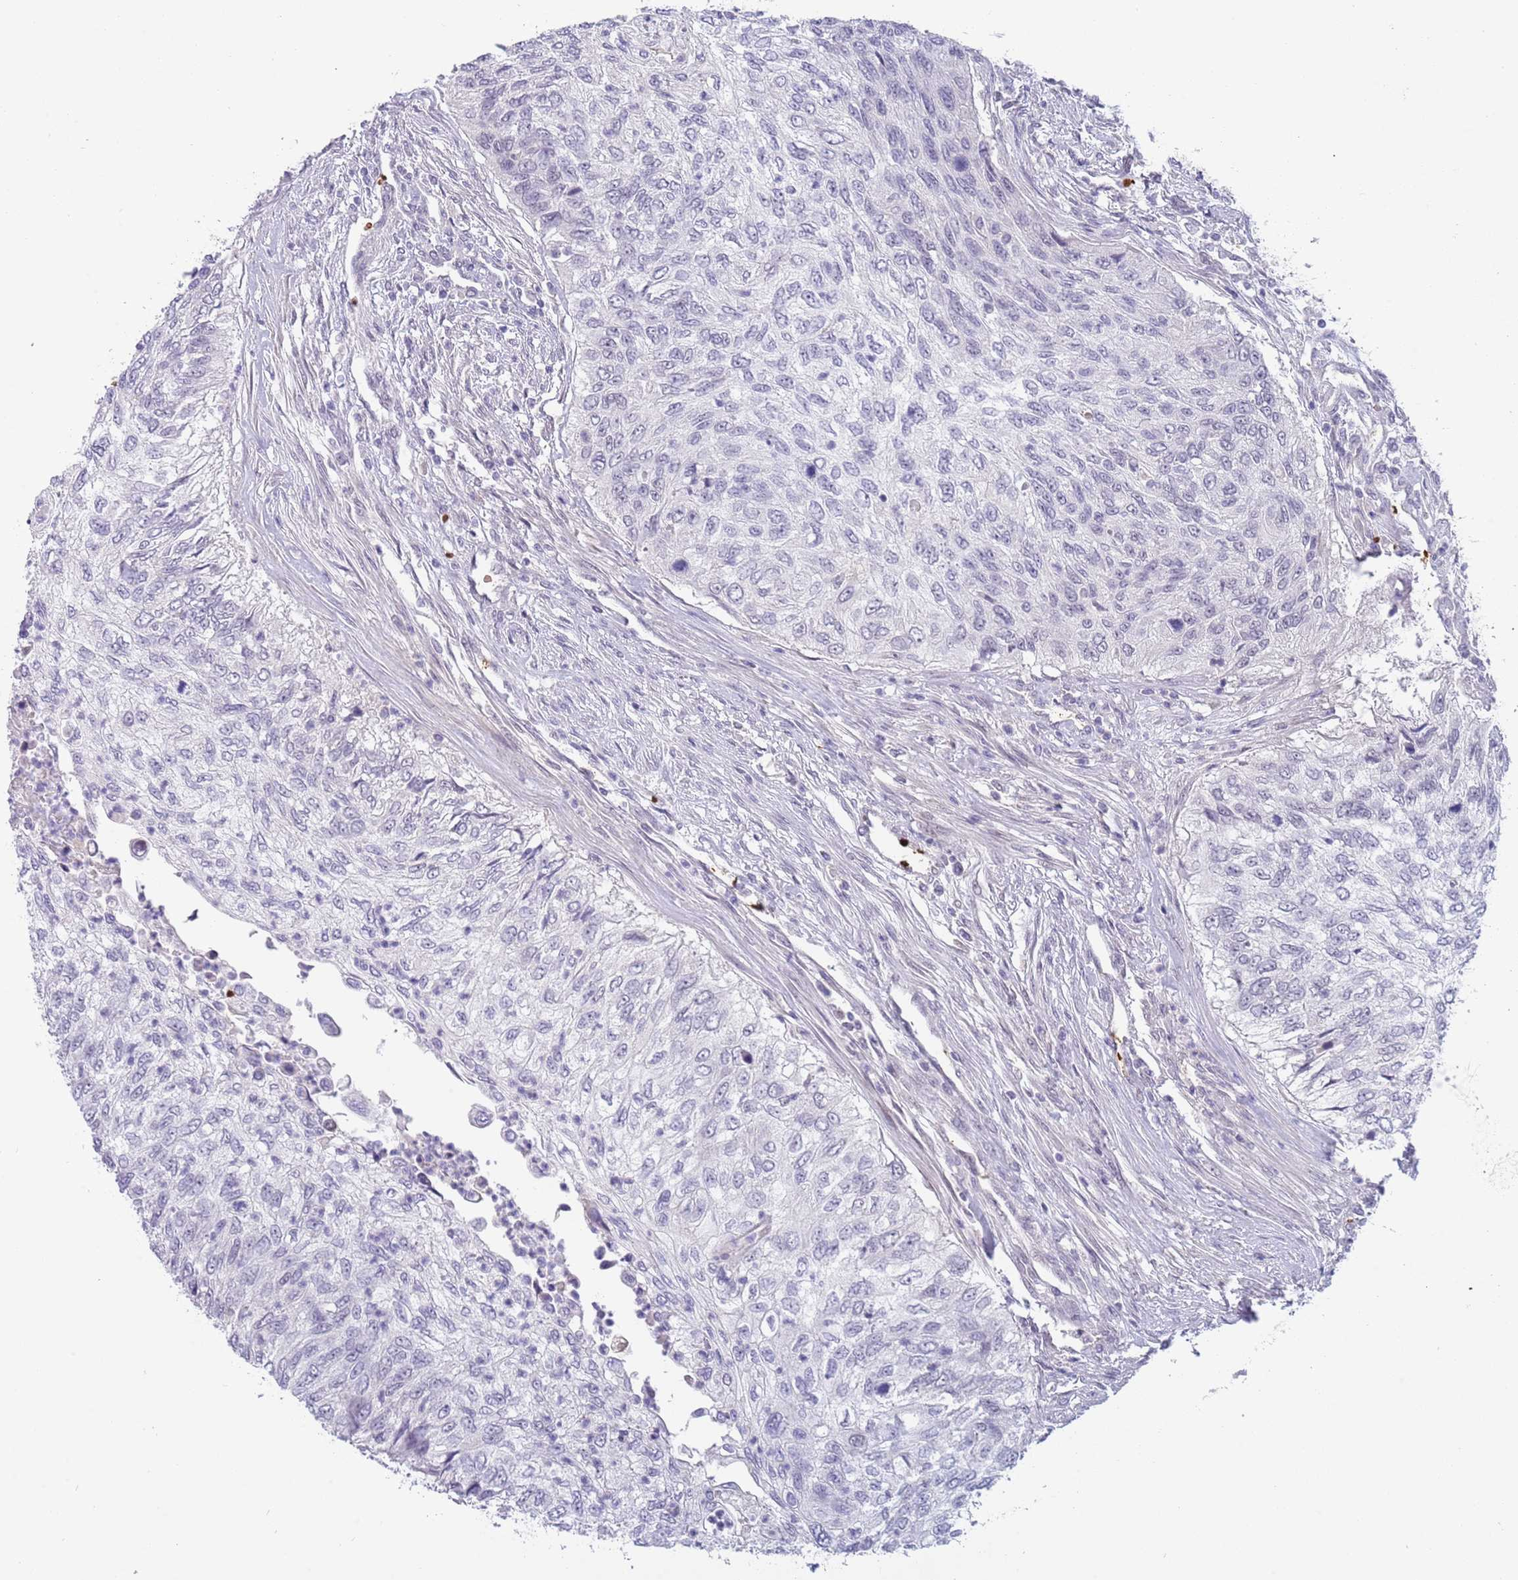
{"staining": {"intensity": "negative", "quantity": "none", "location": "none"}, "tissue": "urothelial cancer", "cell_type": "Tumor cells", "image_type": "cancer", "snomed": [{"axis": "morphology", "description": "Urothelial carcinoma, High grade"}, {"axis": "topography", "description": "Urinary bladder"}], "caption": "Immunohistochemistry micrograph of human urothelial cancer stained for a protein (brown), which reveals no staining in tumor cells. (Immunohistochemistry, brightfield microscopy, high magnification).", "gene": "LYPD6B", "patient": {"sex": "female", "age": 60}}